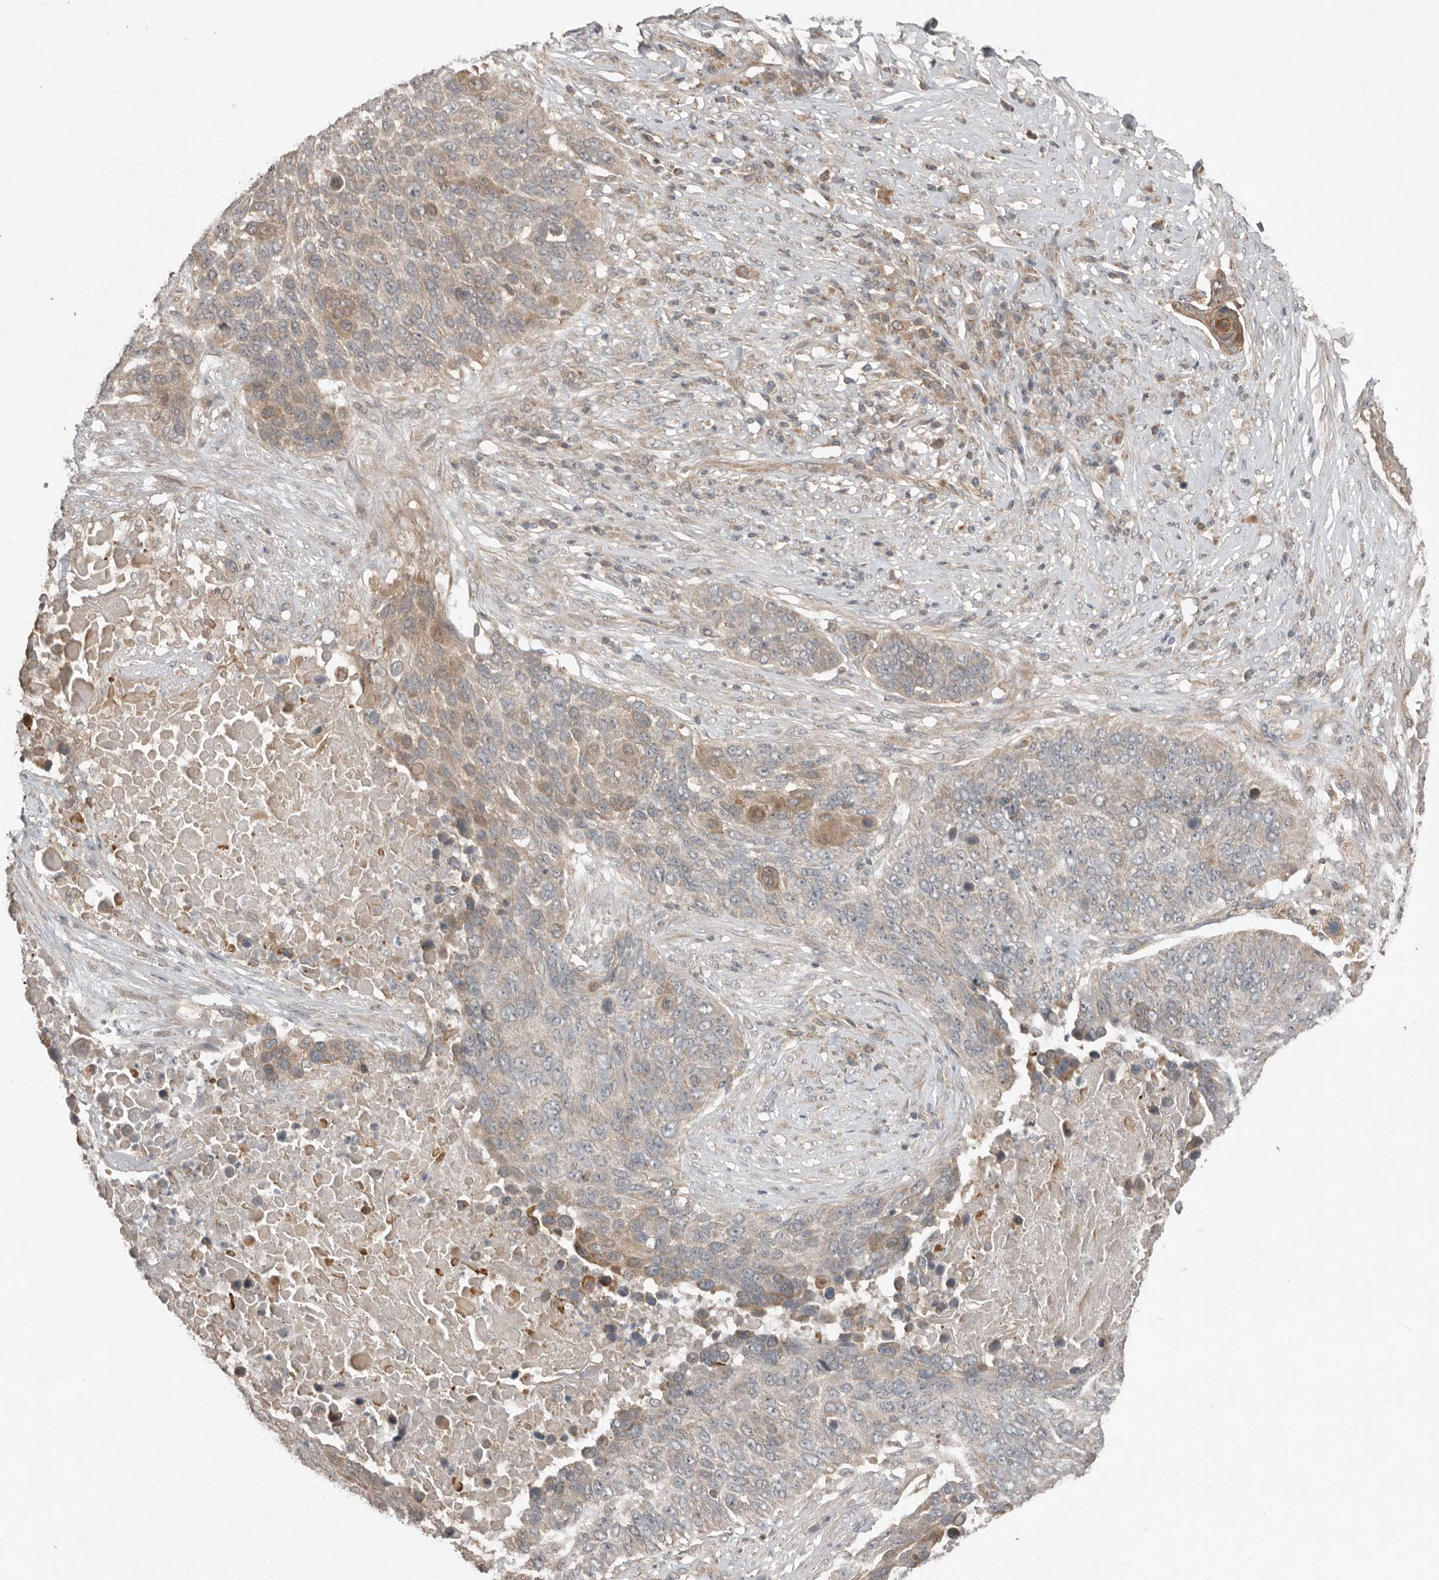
{"staining": {"intensity": "weak", "quantity": "<25%", "location": "cytoplasmic/membranous"}, "tissue": "lung cancer", "cell_type": "Tumor cells", "image_type": "cancer", "snomed": [{"axis": "morphology", "description": "Squamous cell carcinoma, NOS"}, {"axis": "topography", "description": "Lung"}], "caption": "IHC of lung squamous cell carcinoma reveals no expression in tumor cells. (DAB immunohistochemistry visualized using brightfield microscopy, high magnification).", "gene": "SLC6A7", "patient": {"sex": "male", "age": 66}}